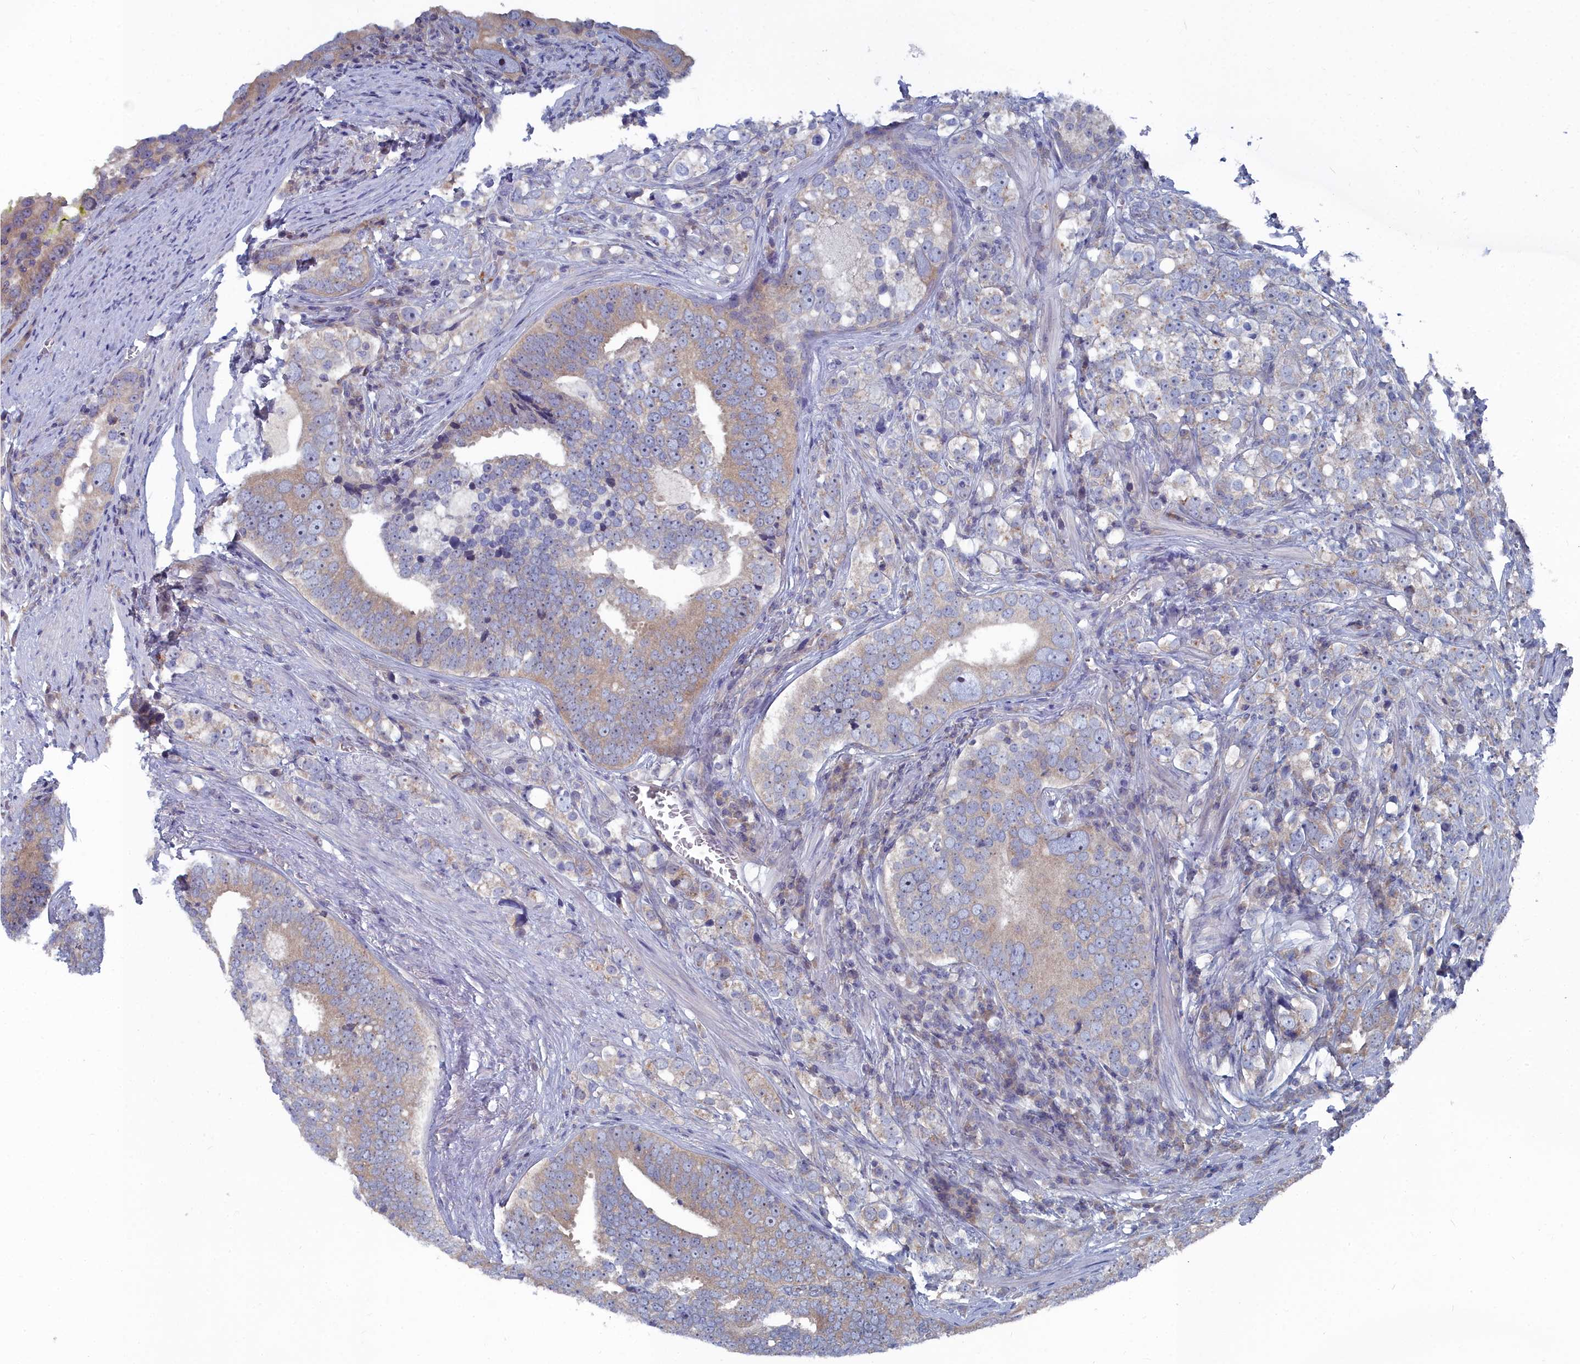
{"staining": {"intensity": "weak", "quantity": "<25%", "location": "cytoplasmic/membranous"}, "tissue": "prostate cancer", "cell_type": "Tumor cells", "image_type": "cancer", "snomed": [{"axis": "morphology", "description": "Adenocarcinoma, High grade"}, {"axis": "topography", "description": "Prostate"}], "caption": "This photomicrograph is of prostate cancer stained with IHC to label a protein in brown with the nuclei are counter-stained blue. There is no positivity in tumor cells.", "gene": "CCDC149", "patient": {"sex": "male", "age": 71}}